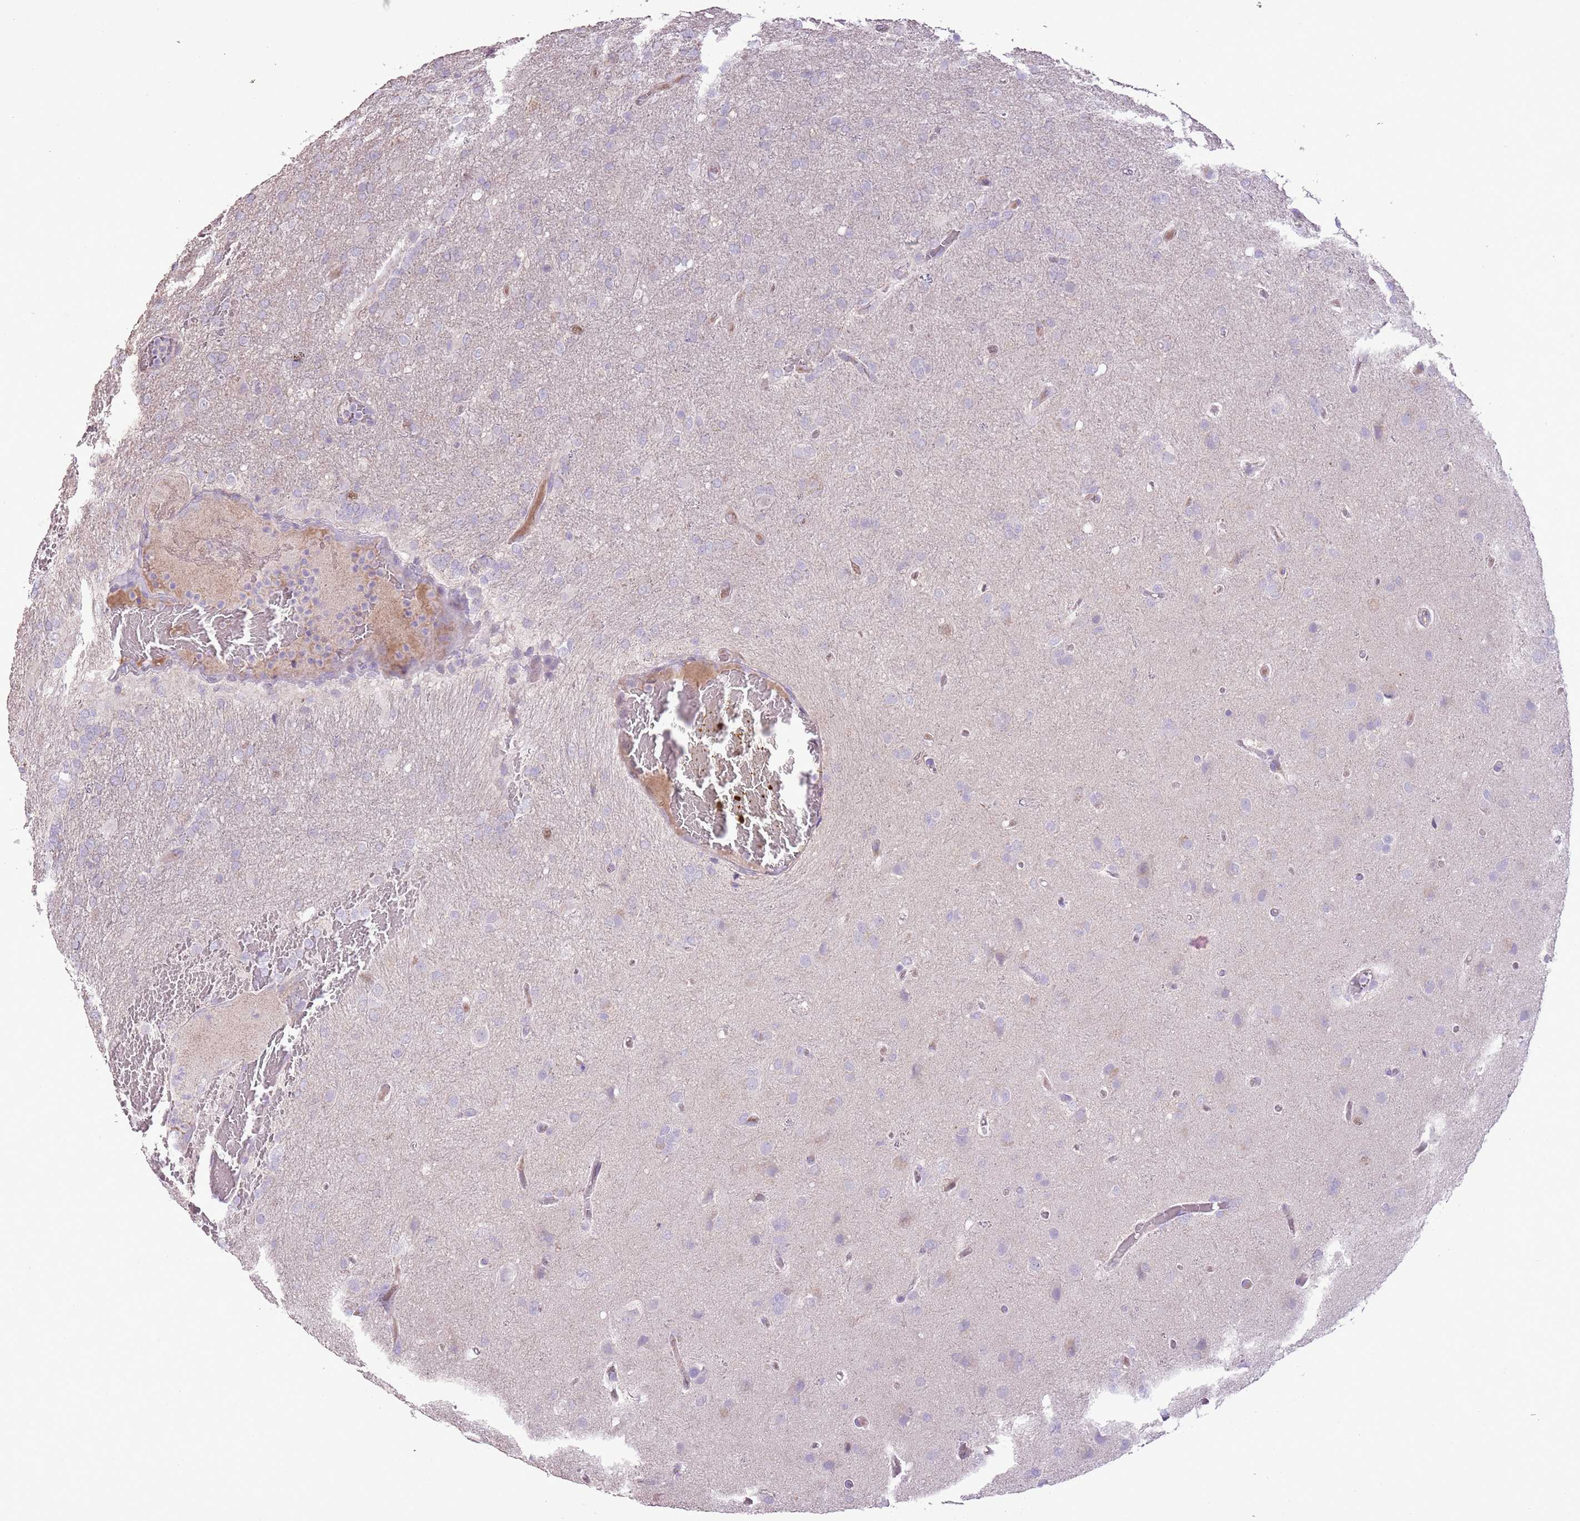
{"staining": {"intensity": "negative", "quantity": "none", "location": "none"}, "tissue": "glioma", "cell_type": "Tumor cells", "image_type": "cancer", "snomed": [{"axis": "morphology", "description": "Glioma, malignant, High grade"}, {"axis": "topography", "description": "Brain"}], "caption": "Tumor cells show no significant protein expression in glioma.", "gene": "GMNN", "patient": {"sex": "female", "age": 74}}